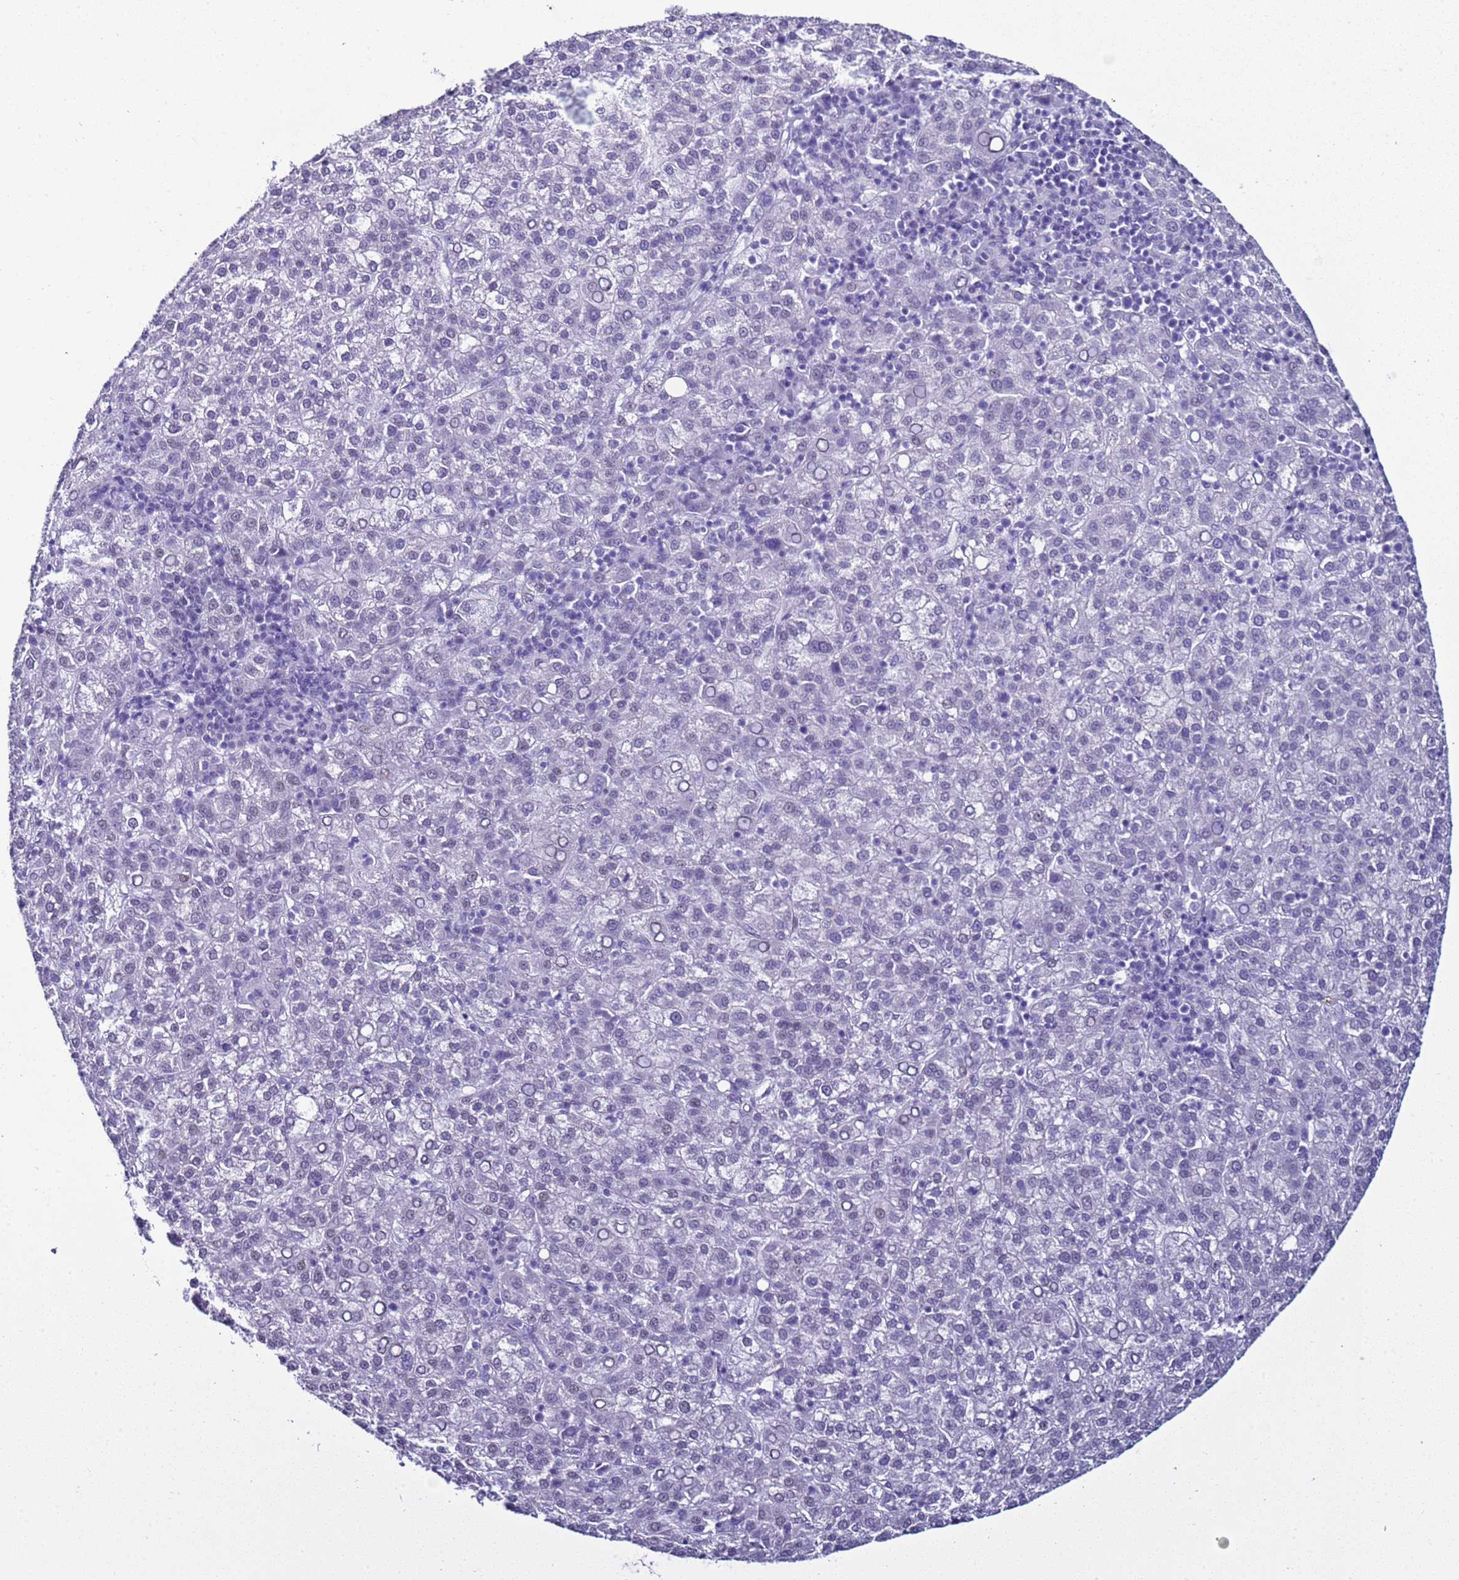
{"staining": {"intensity": "negative", "quantity": "none", "location": "none"}, "tissue": "liver cancer", "cell_type": "Tumor cells", "image_type": "cancer", "snomed": [{"axis": "morphology", "description": "Carcinoma, Hepatocellular, NOS"}, {"axis": "topography", "description": "Liver"}], "caption": "Liver cancer was stained to show a protein in brown. There is no significant positivity in tumor cells.", "gene": "LRRC10B", "patient": {"sex": "female", "age": 58}}